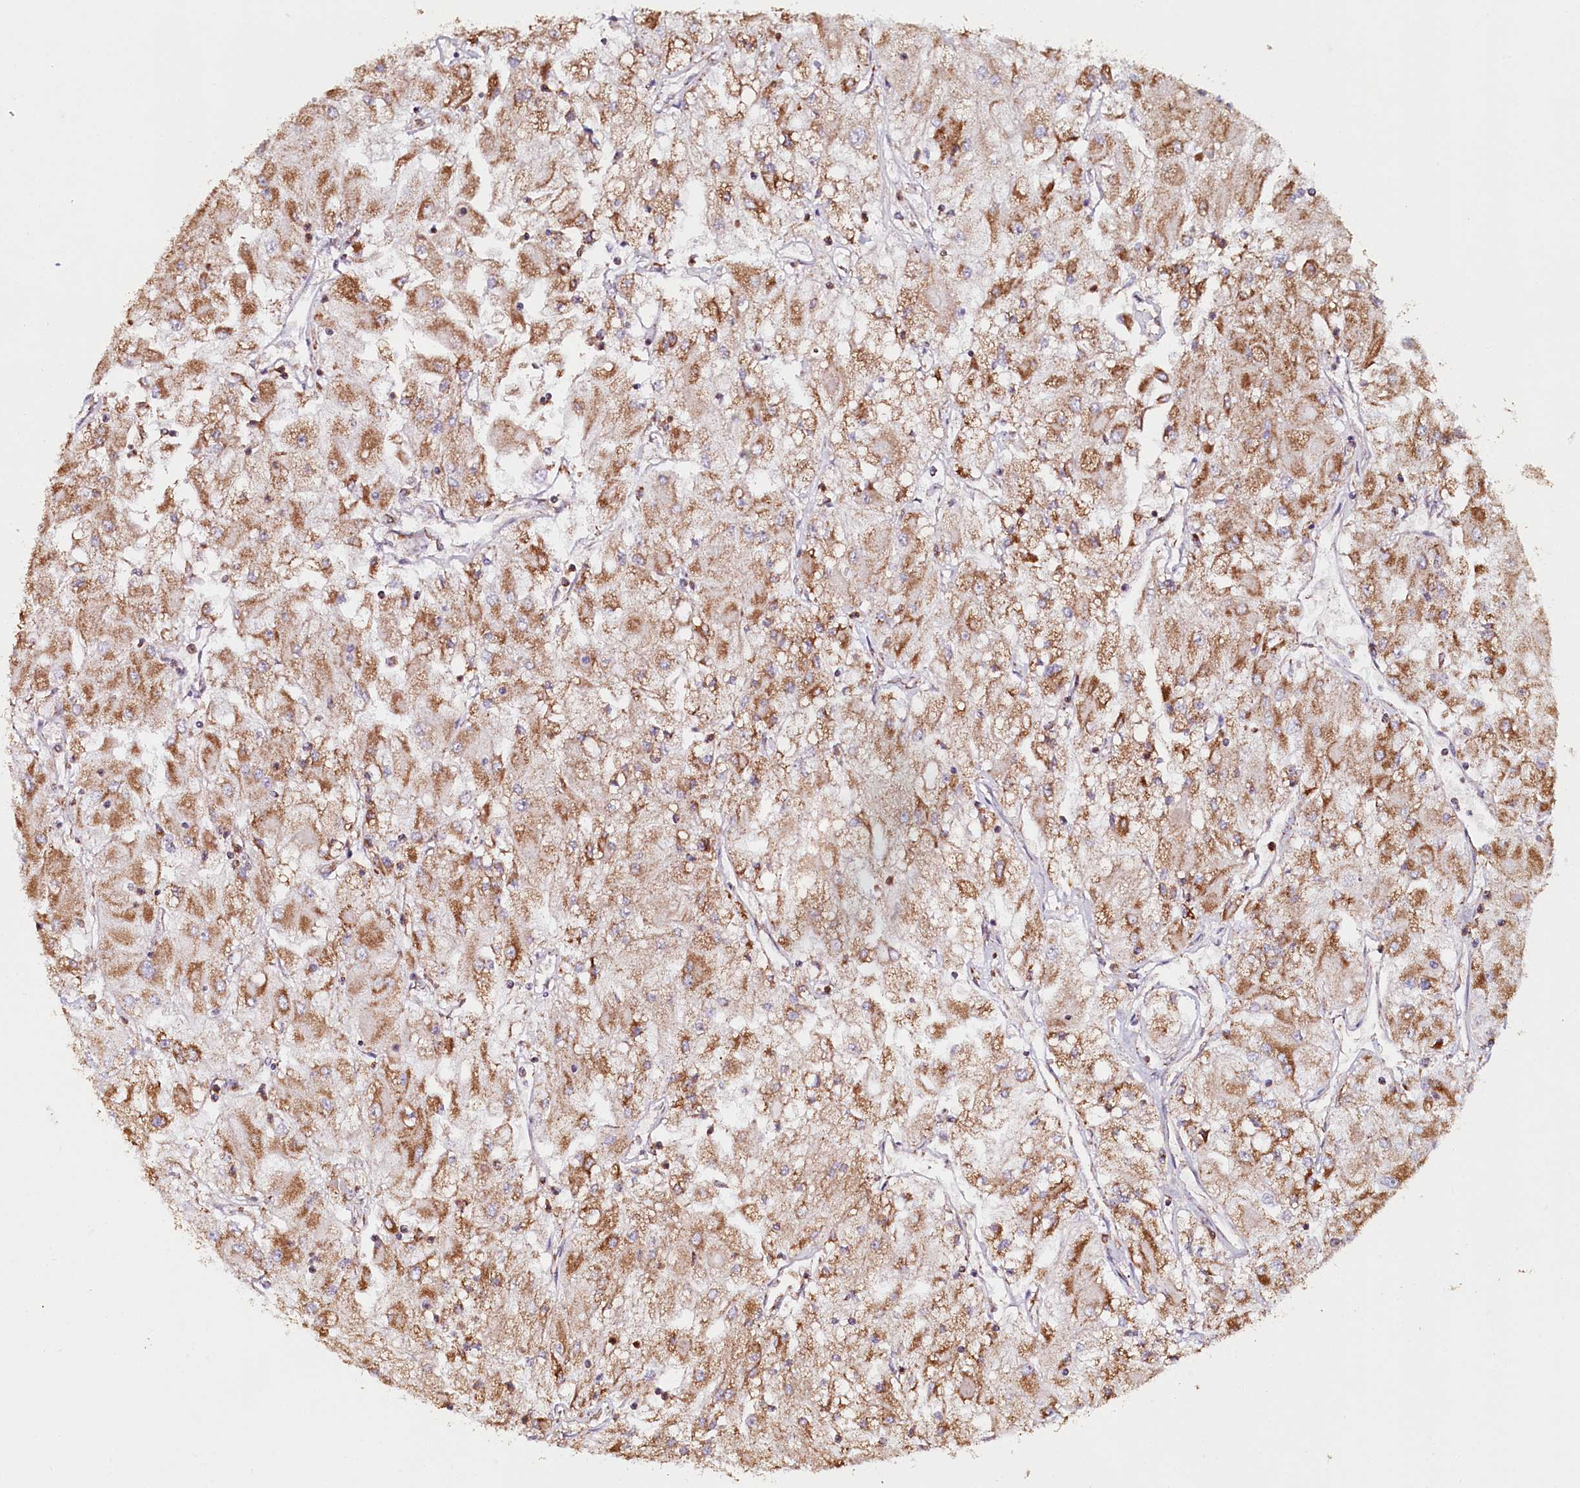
{"staining": {"intensity": "moderate", "quantity": ">75%", "location": "cytoplasmic/membranous"}, "tissue": "renal cancer", "cell_type": "Tumor cells", "image_type": "cancer", "snomed": [{"axis": "morphology", "description": "Adenocarcinoma, NOS"}, {"axis": "topography", "description": "Kidney"}], "caption": "This is an image of immunohistochemistry staining of renal cancer, which shows moderate staining in the cytoplasmic/membranous of tumor cells.", "gene": "MMP25", "patient": {"sex": "male", "age": 80}}